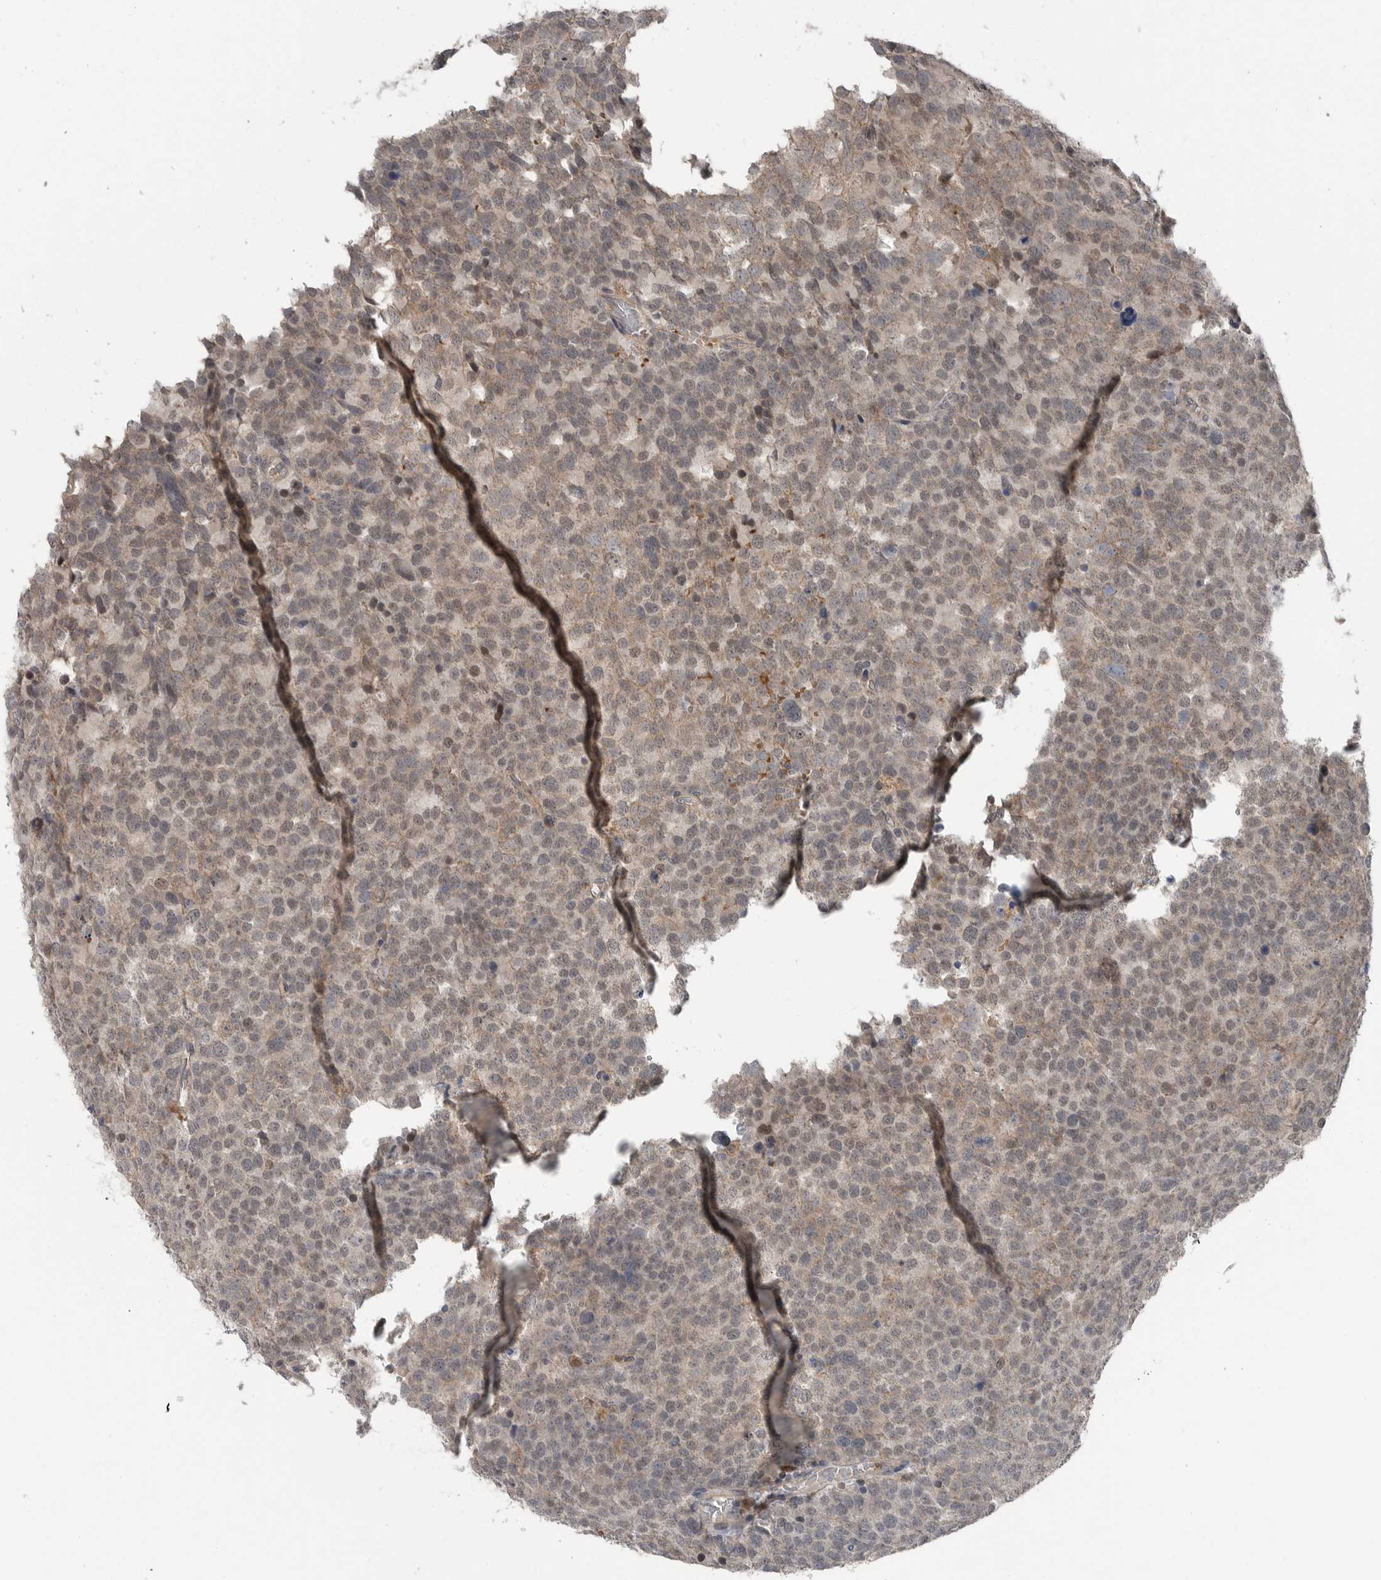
{"staining": {"intensity": "weak", "quantity": ">75%", "location": "cytoplasmic/membranous"}, "tissue": "testis cancer", "cell_type": "Tumor cells", "image_type": "cancer", "snomed": [{"axis": "morphology", "description": "Seminoma, NOS"}, {"axis": "topography", "description": "Testis"}], "caption": "Testis seminoma was stained to show a protein in brown. There is low levels of weak cytoplasmic/membranous expression in approximately >75% of tumor cells. (Stains: DAB (3,3'-diaminobenzidine) in brown, nuclei in blue, Microscopy: brightfield microscopy at high magnification).", "gene": "SCP2", "patient": {"sex": "male", "age": 71}}